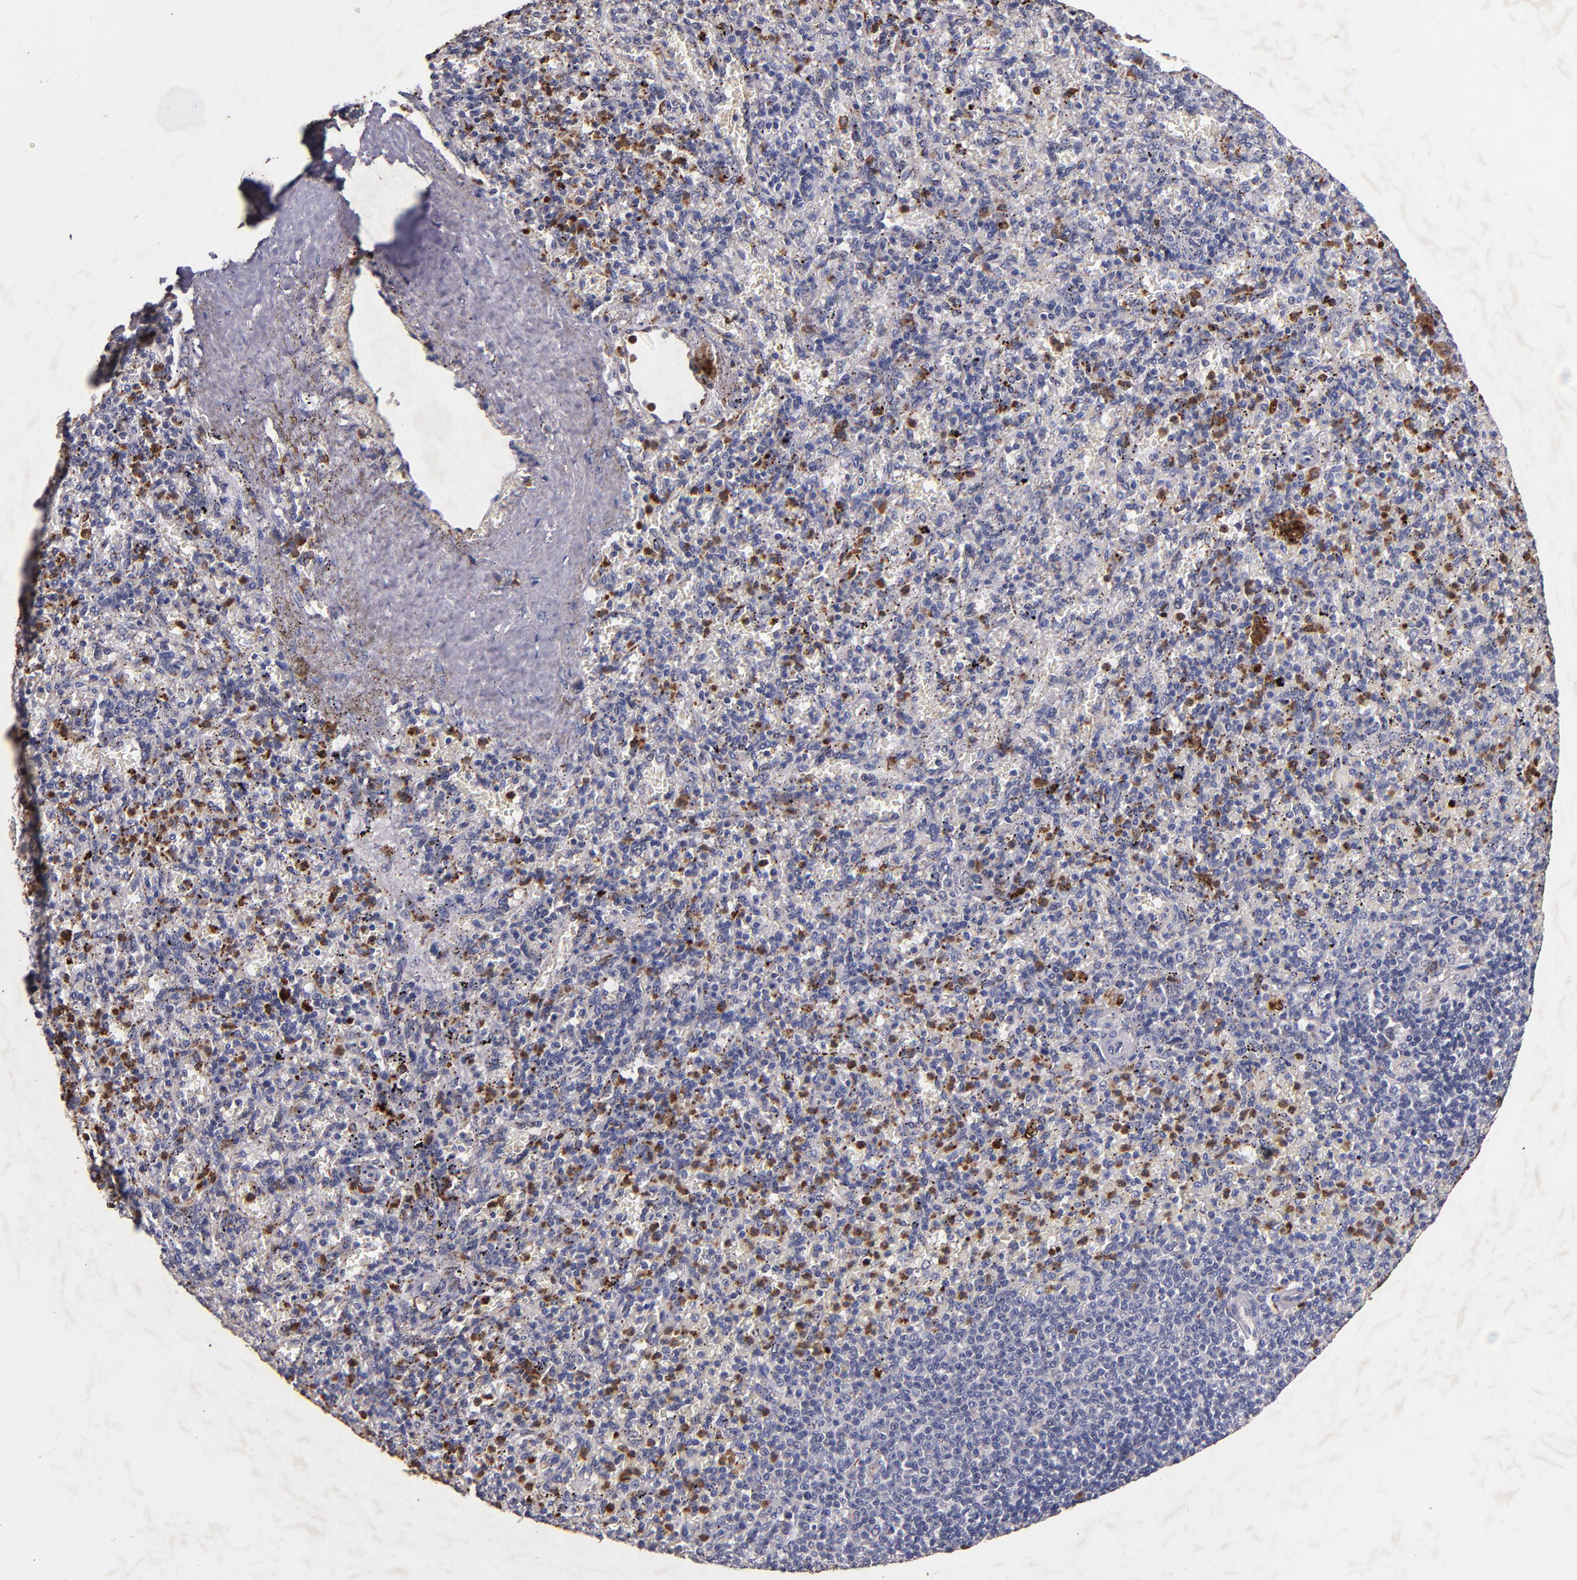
{"staining": {"intensity": "strong", "quantity": "<25%", "location": "cytoplasmic/membranous"}, "tissue": "spleen", "cell_type": "Cells in red pulp", "image_type": "normal", "snomed": [{"axis": "morphology", "description": "Normal tissue, NOS"}, {"axis": "topography", "description": "Spleen"}], "caption": "Approximately <25% of cells in red pulp in unremarkable spleen reveal strong cytoplasmic/membranous protein positivity as visualized by brown immunohistochemical staining.", "gene": "TTLL12", "patient": {"sex": "female", "age": 43}}